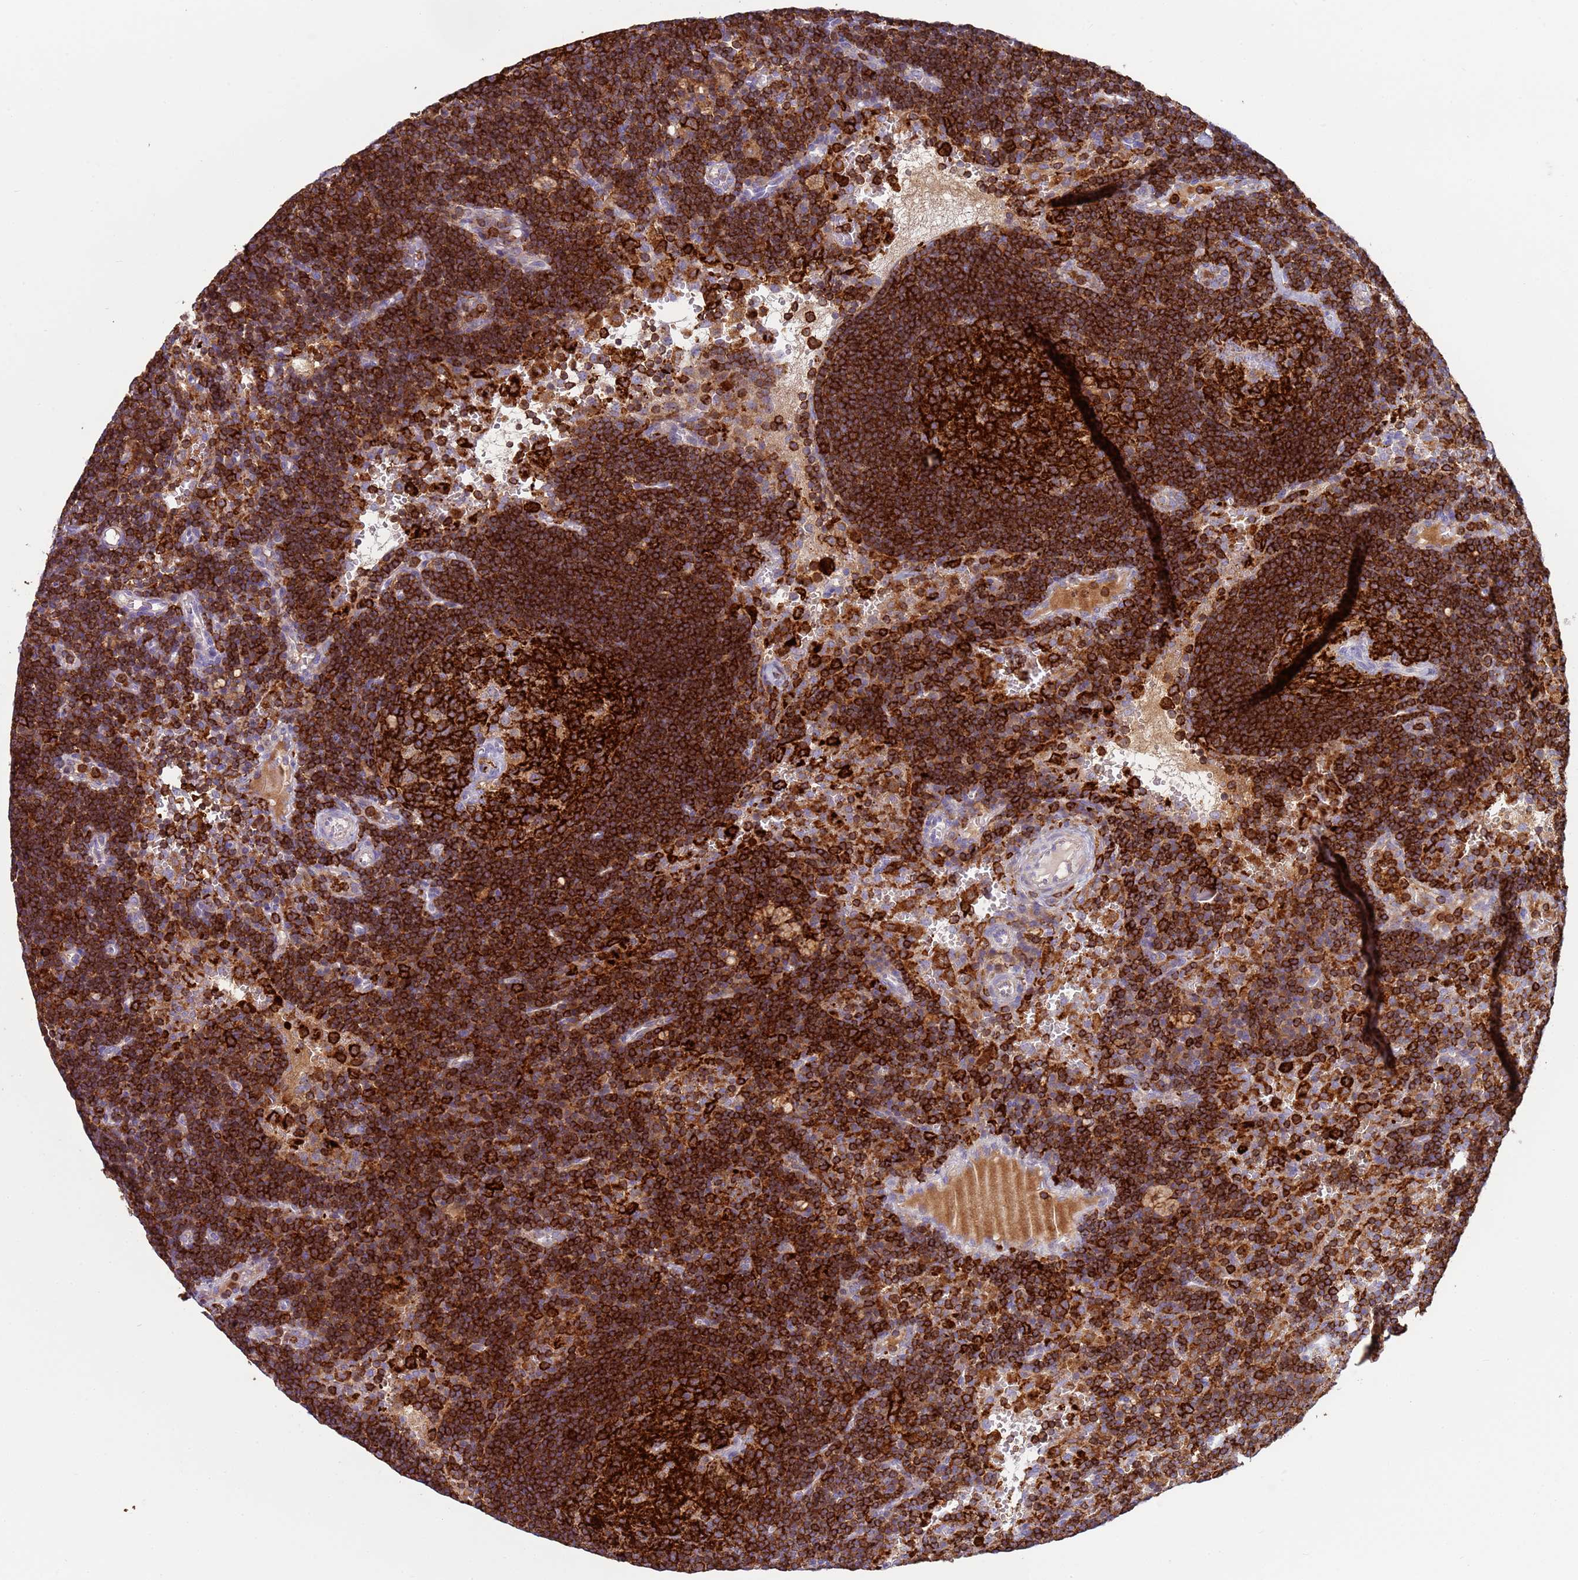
{"staining": {"intensity": "strong", "quantity": ">75%", "location": "cytoplasmic/membranous"}, "tissue": "lymph node", "cell_type": "Germinal center cells", "image_type": "normal", "snomed": [{"axis": "morphology", "description": "Normal tissue, NOS"}, {"axis": "topography", "description": "Lymph node"}], "caption": "Lymph node stained with IHC reveals strong cytoplasmic/membranous staining in about >75% of germinal center cells.", "gene": "TTPAL", "patient": {"sex": "male", "age": 62}}